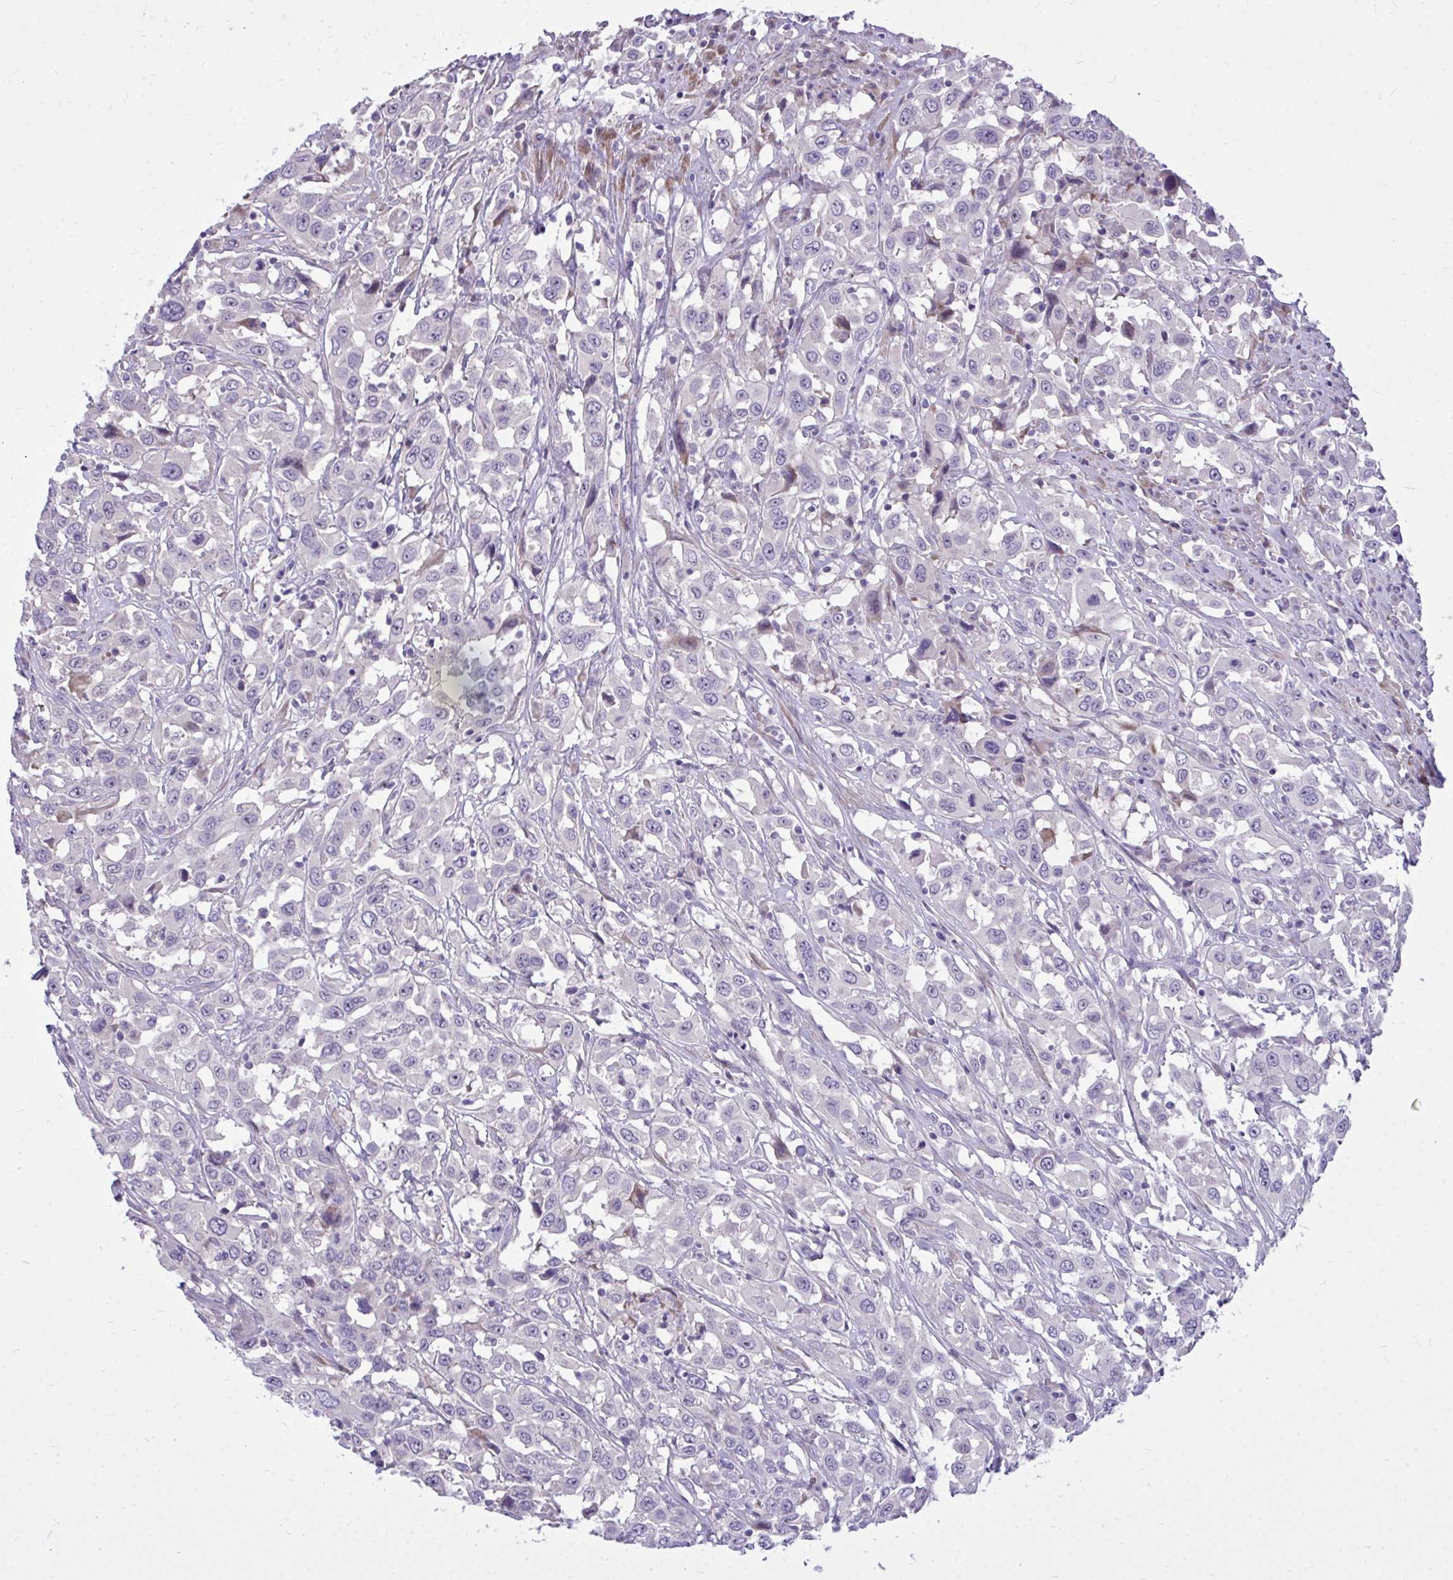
{"staining": {"intensity": "negative", "quantity": "none", "location": "none"}, "tissue": "urothelial cancer", "cell_type": "Tumor cells", "image_type": "cancer", "snomed": [{"axis": "morphology", "description": "Urothelial carcinoma, High grade"}, {"axis": "topography", "description": "Urinary bladder"}], "caption": "IHC image of urothelial cancer stained for a protein (brown), which demonstrates no positivity in tumor cells. Brightfield microscopy of IHC stained with DAB (3,3'-diaminobenzidine) (brown) and hematoxylin (blue), captured at high magnification.", "gene": "HMBOX1", "patient": {"sex": "male", "age": 61}}